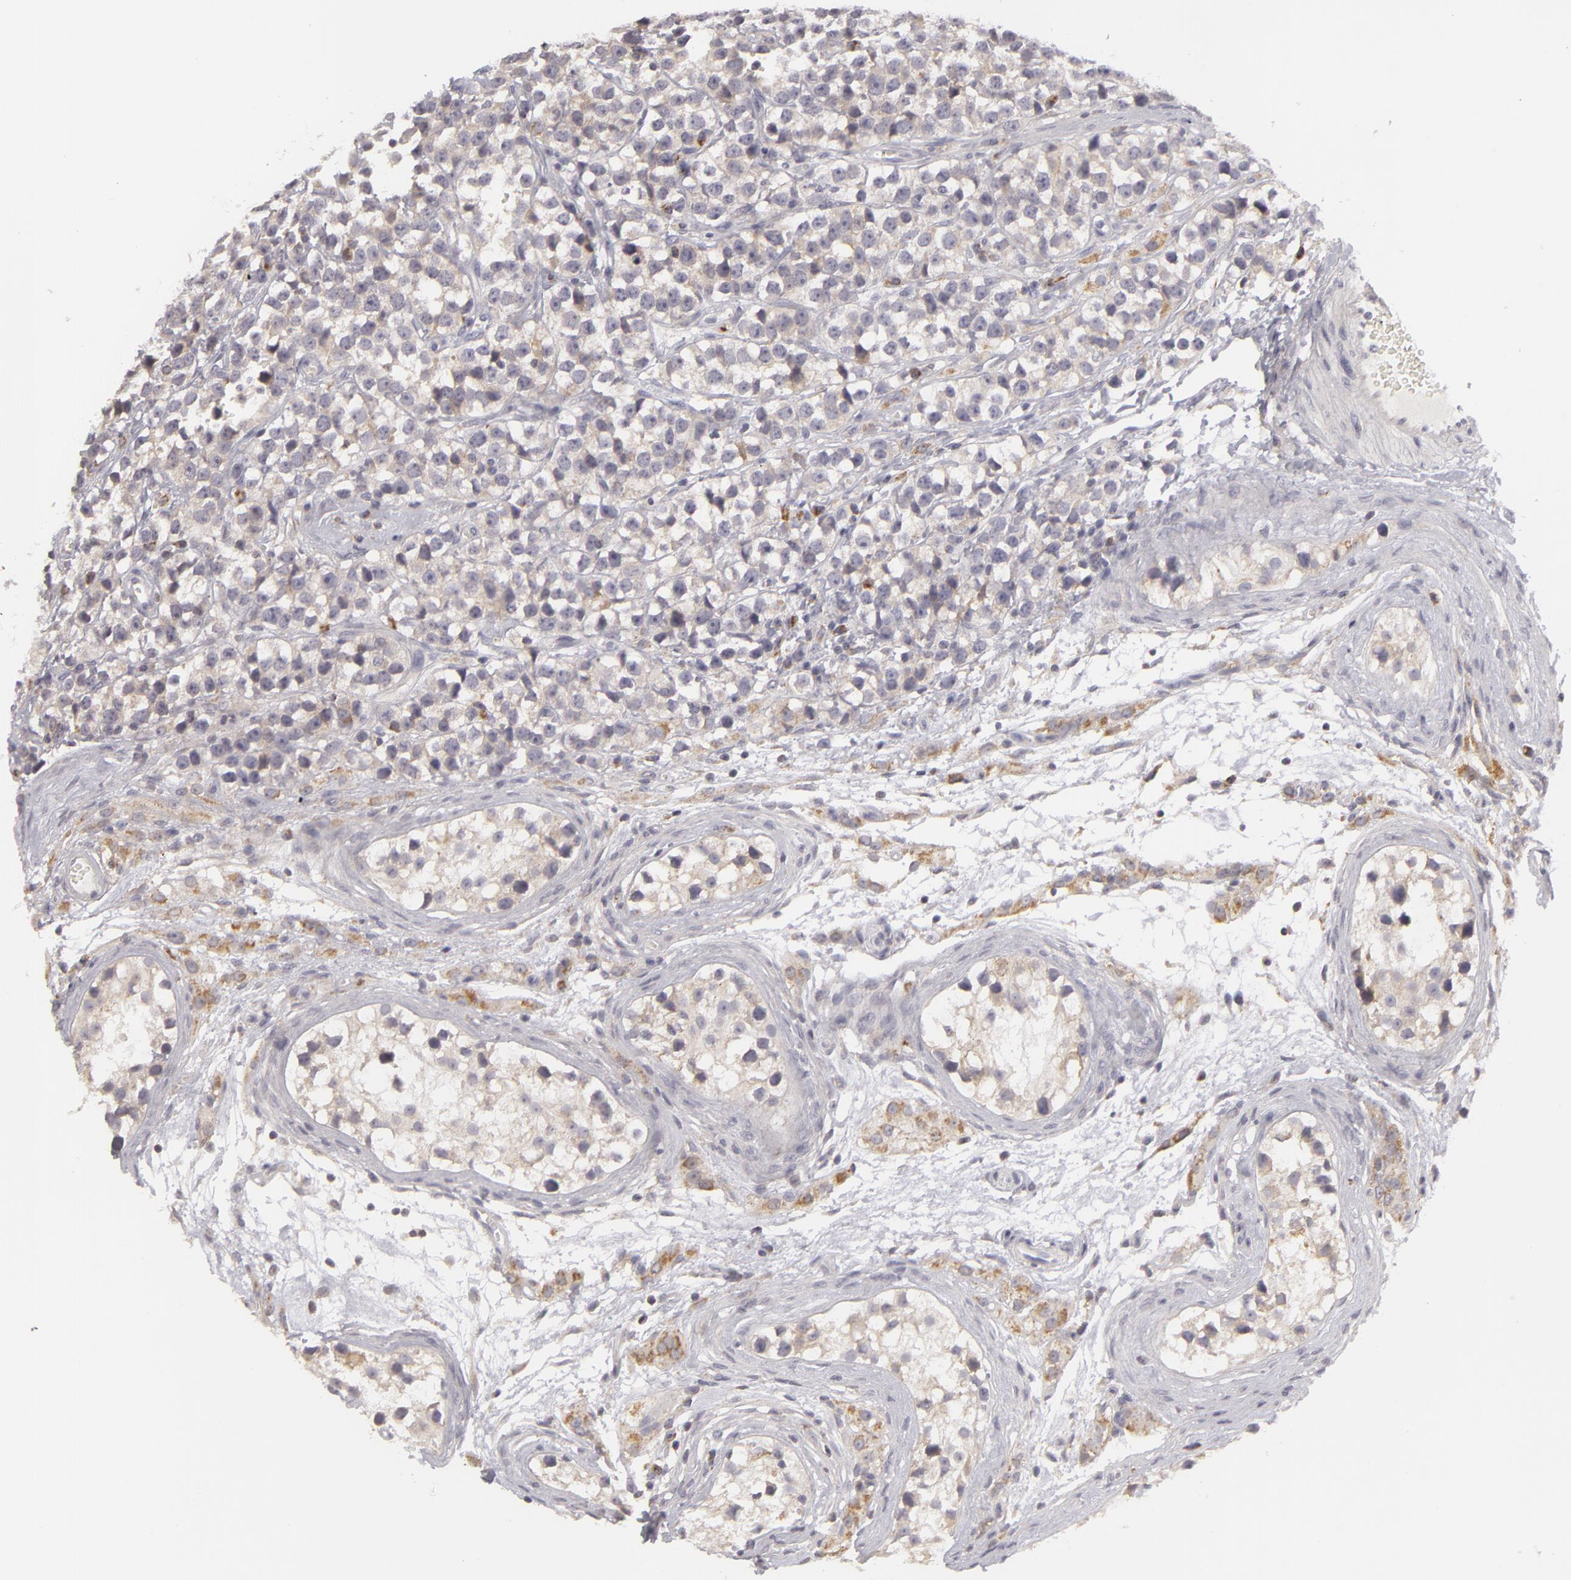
{"staining": {"intensity": "weak", "quantity": "25%-75%", "location": "cytoplasmic/membranous"}, "tissue": "testis cancer", "cell_type": "Tumor cells", "image_type": "cancer", "snomed": [{"axis": "morphology", "description": "Seminoma, NOS"}, {"axis": "topography", "description": "Testis"}], "caption": "Seminoma (testis) stained with DAB (3,3'-diaminobenzidine) immunohistochemistry exhibits low levels of weak cytoplasmic/membranous expression in approximately 25%-75% of tumor cells. (DAB = brown stain, brightfield microscopy at high magnification).", "gene": "ATP2B3", "patient": {"sex": "male", "age": 25}}